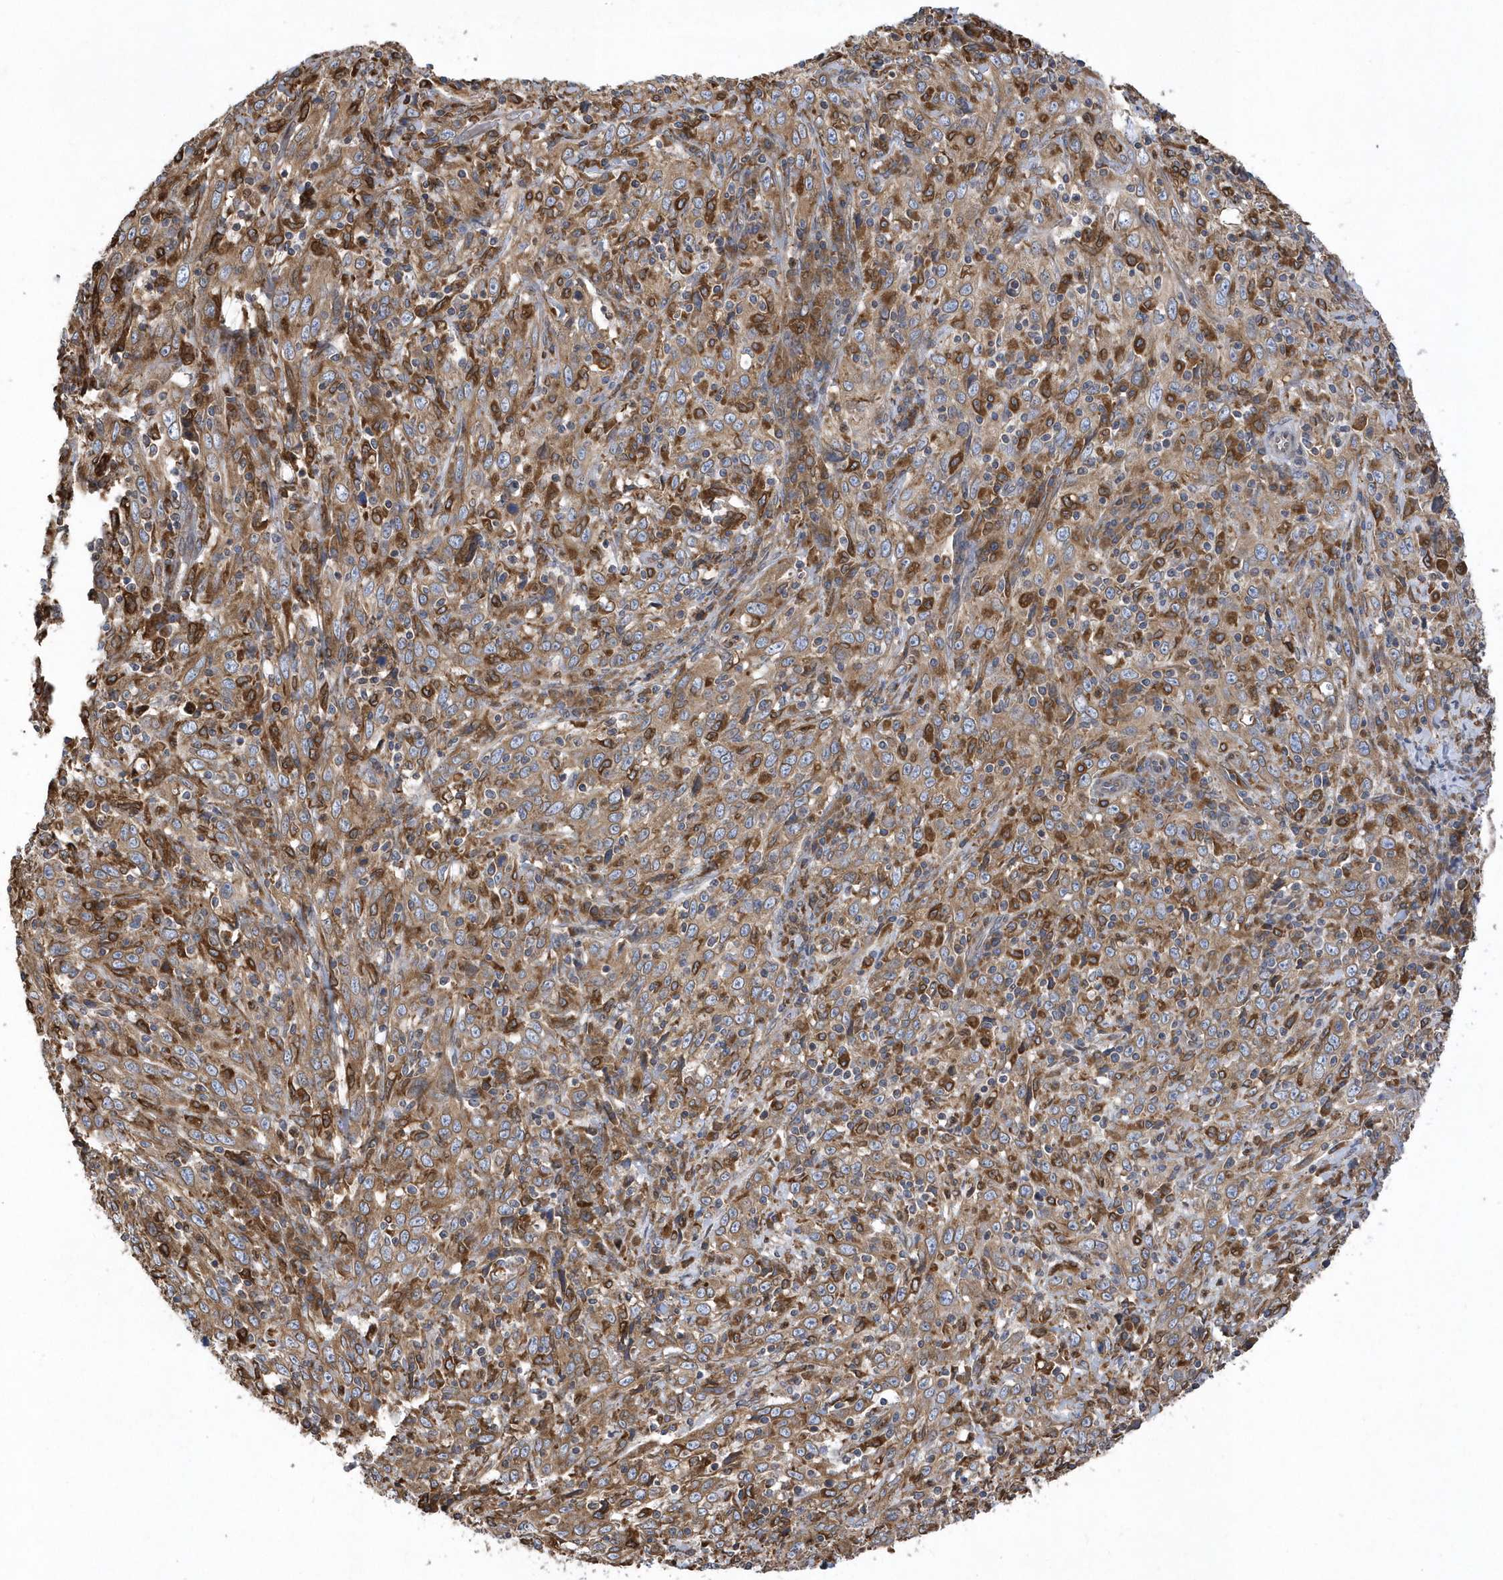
{"staining": {"intensity": "moderate", "quantity": ">75%", "location": "cytoplasmic/membranous"}, "tissue": "cervical cancer", "cell_type": "Tumor cells", "image_type": "cancer", "snomed": [{"axis": "morphology", "description": "Squamous cell carcinoma, NOS"}, {"axis": "topography", "description": "Cervix"}], "caption": "IHC histopathology image of human cervical cancer stained for a protein (brown), which demonstrates medium levels of moderate cytoplasmic/membranous expression in approximately >75% of tumor cells.", "gene": "VAMP7", "patient": {"sex": "female", "age": 46}}